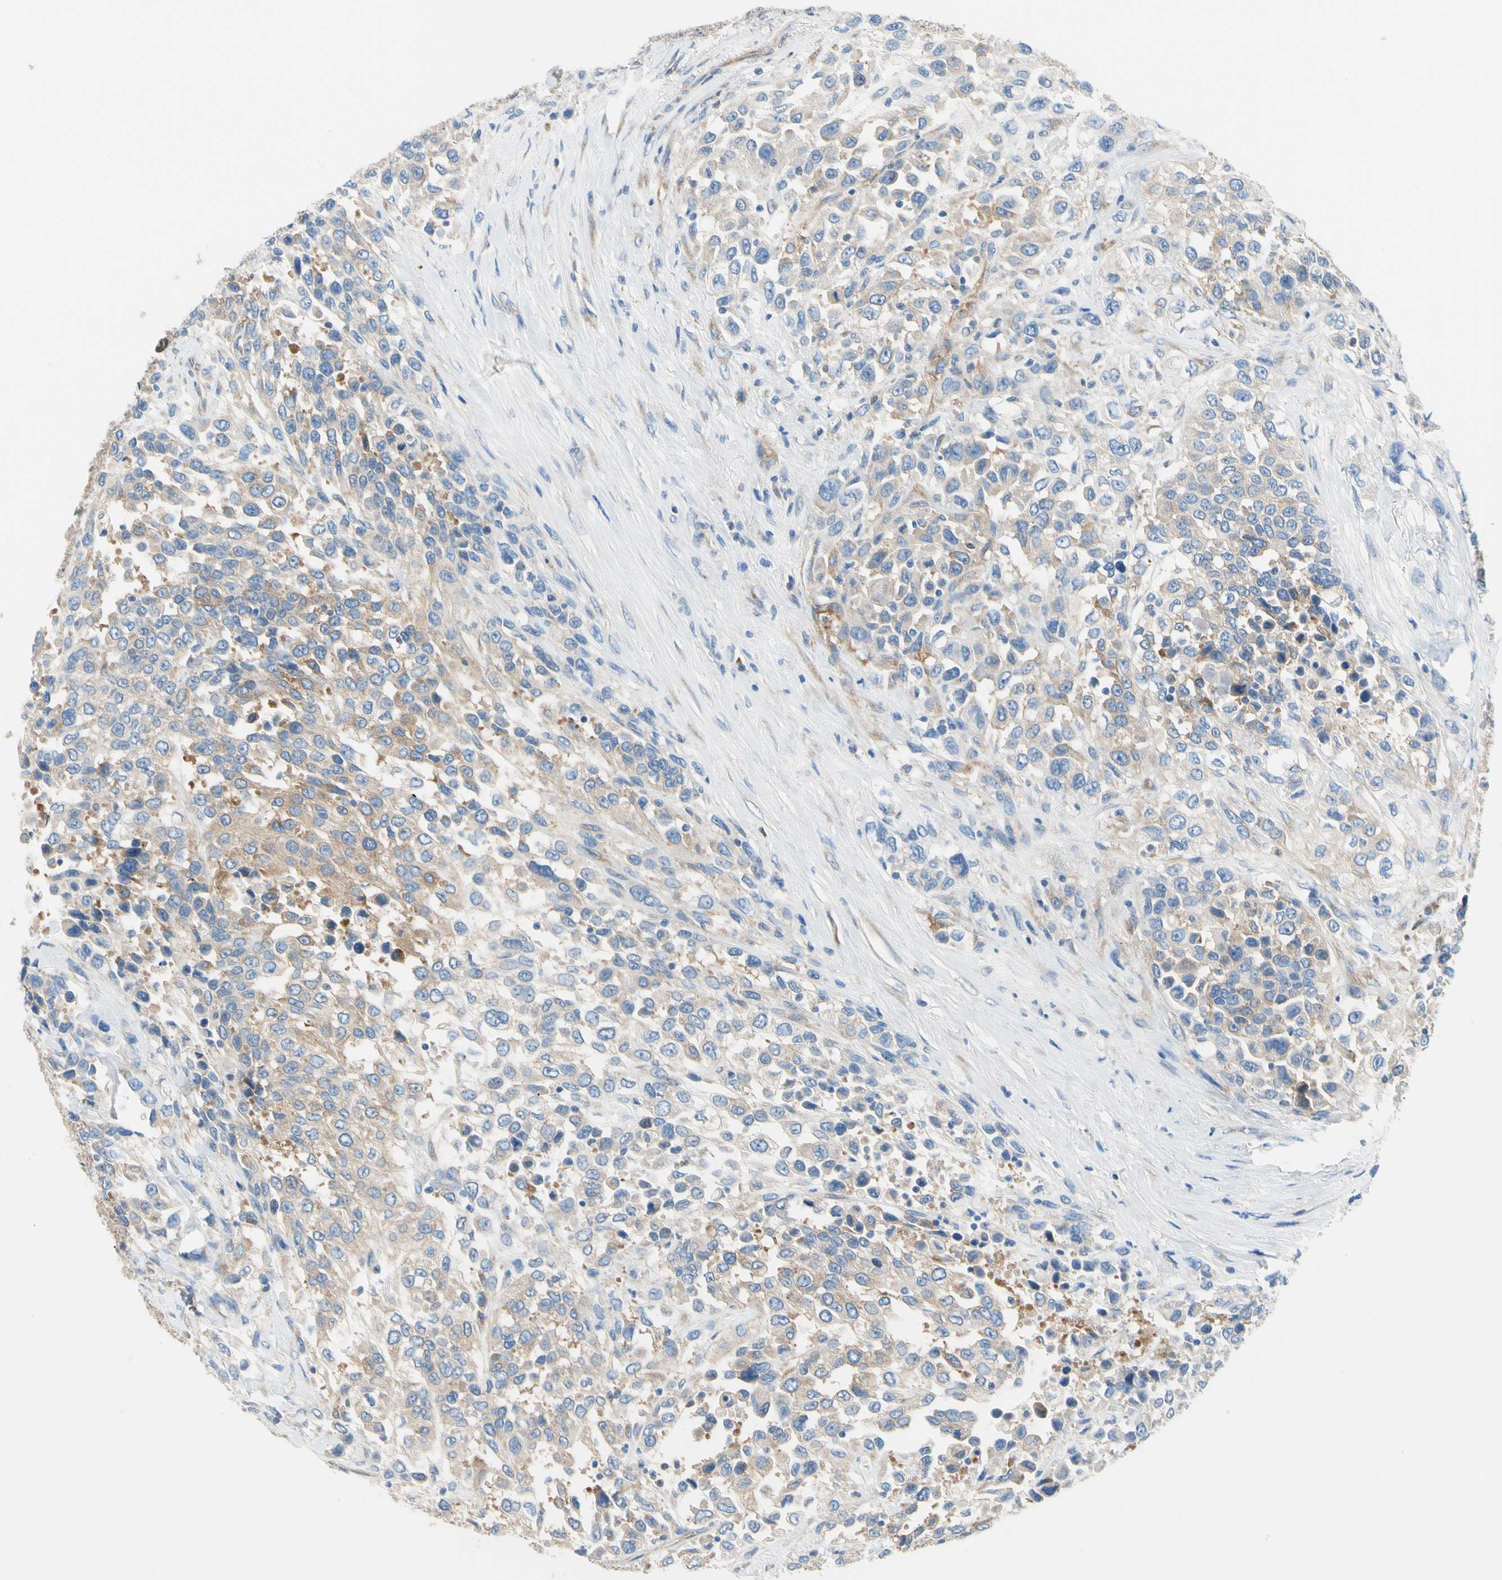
{"staining": {"intensity": "weak", "quantity": ">75%", "location": "cytoplasmic/membranous"}, "tissue": "urothelial cancer", "cell_type": "Tumor cells", "image_type": "cancer", "snomed": [{"axis": "morphology", "description": "Urothelial carcinoma, High grade"}, {"axis": "topography", "description": "Urinary bladder"}], "caption": "Immunohistochemistry (IHC) photomicrograph of urothelial cancer stained for a protein (brown), which shows low levels of weak cytoplasmic/membranous expression in about >75% of tumor cells.", "gene": "GPHN", "patient": {"sex": "female", "age": 80}}